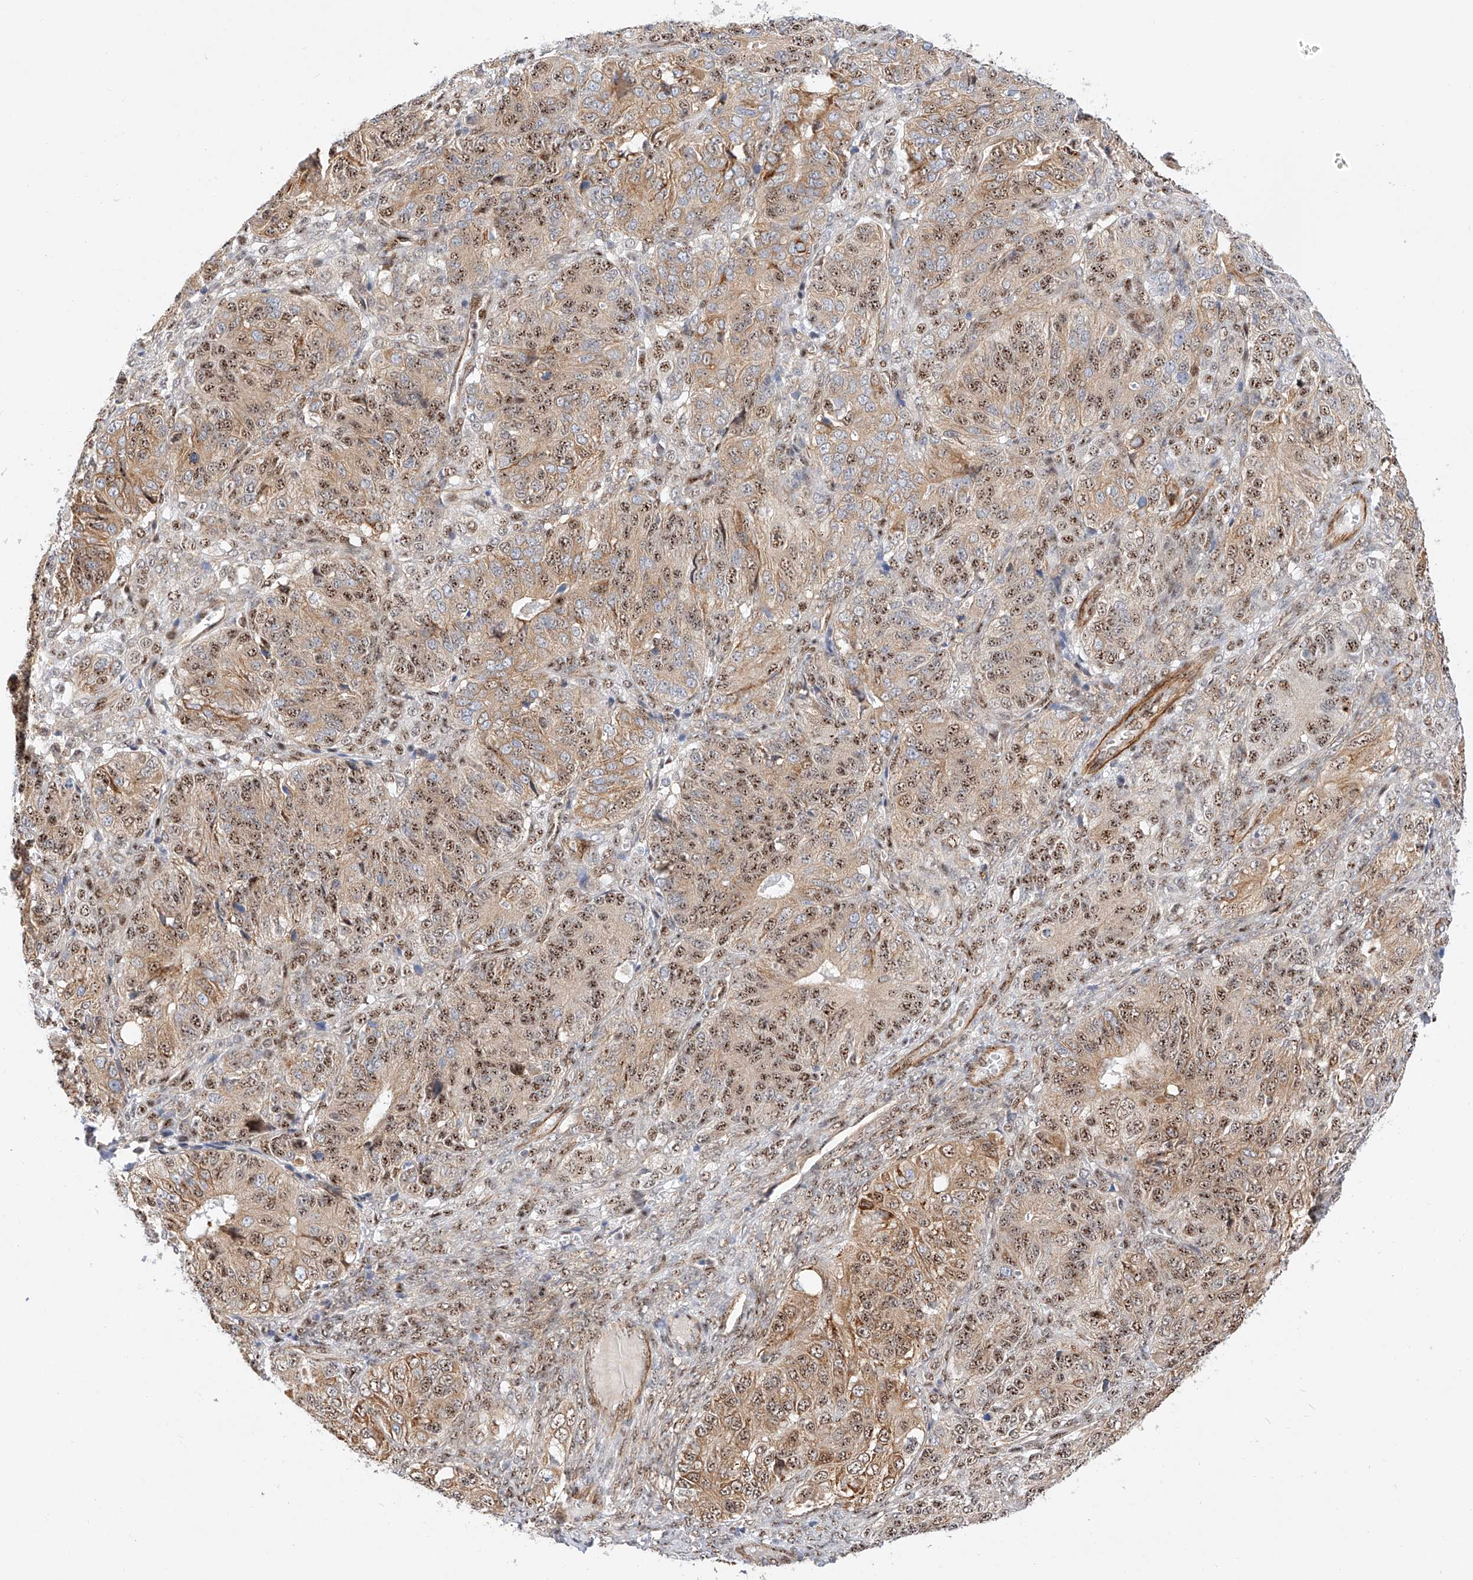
{"staining": {"intensity": "moderate", "quantity": ">75%", "location": "cytoplasmic/membranous,nuclear"}, "tissue": "ovarian cancer", "cell_type": "Tumor cells", "image_type": "cancer", "snomed": [{"axis": "morphology", "description": "Carcinoma, endometroid"}, {"axis": "topography", "description": "Ovary"}], "caption": "Immunohistochemical staining of ovarian endometroid carcinoma shows medium levels of moderate cytoplasmic/membranous and nuclear protein staining in about >75% of tumor cells.", "gene": "ATXN7L2", "patient": {"sex": "female", "age": 51}}